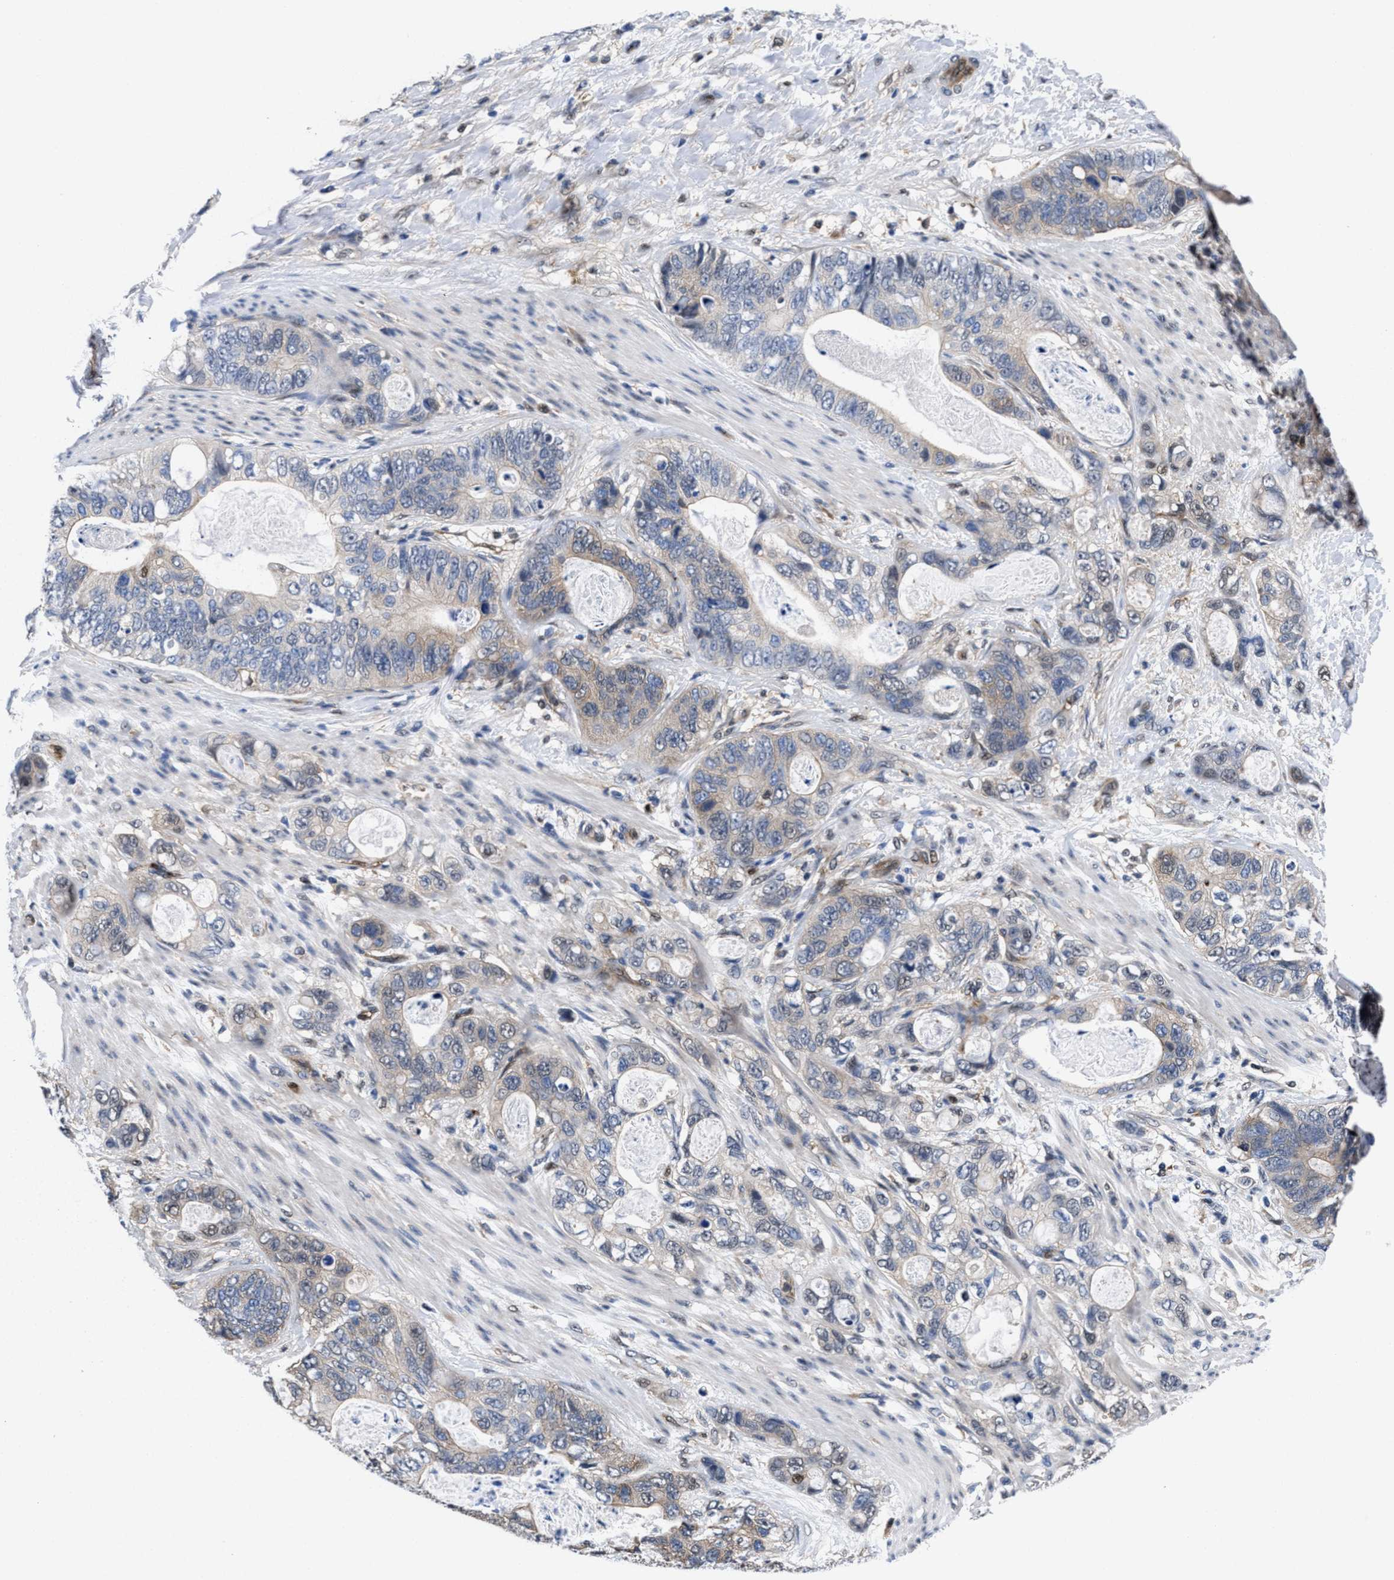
{"staining": {"intensity": "weak", "quantity": "<25%", "location": "cytoplasmic/membranous"}, "tissue": "stomach cancer", "cell_type": "Tumor cells", "image_type": "cancer", "snomed": [{"axis": "morphology", "description": "Normal tissue, NOS"}, {"axis": "morphology", "description": "Adenocarcinoma, NOS"}, {"axis": "topography", "description": "Stomach"}], "caption": "Immunohistochemistry image of human adenocarcinoma (stomach) stained for a protein (brown), which reveals no positivity in tumor cells.", "gene": "ACLY", "patient": {"sex": "female", "age": 89}}